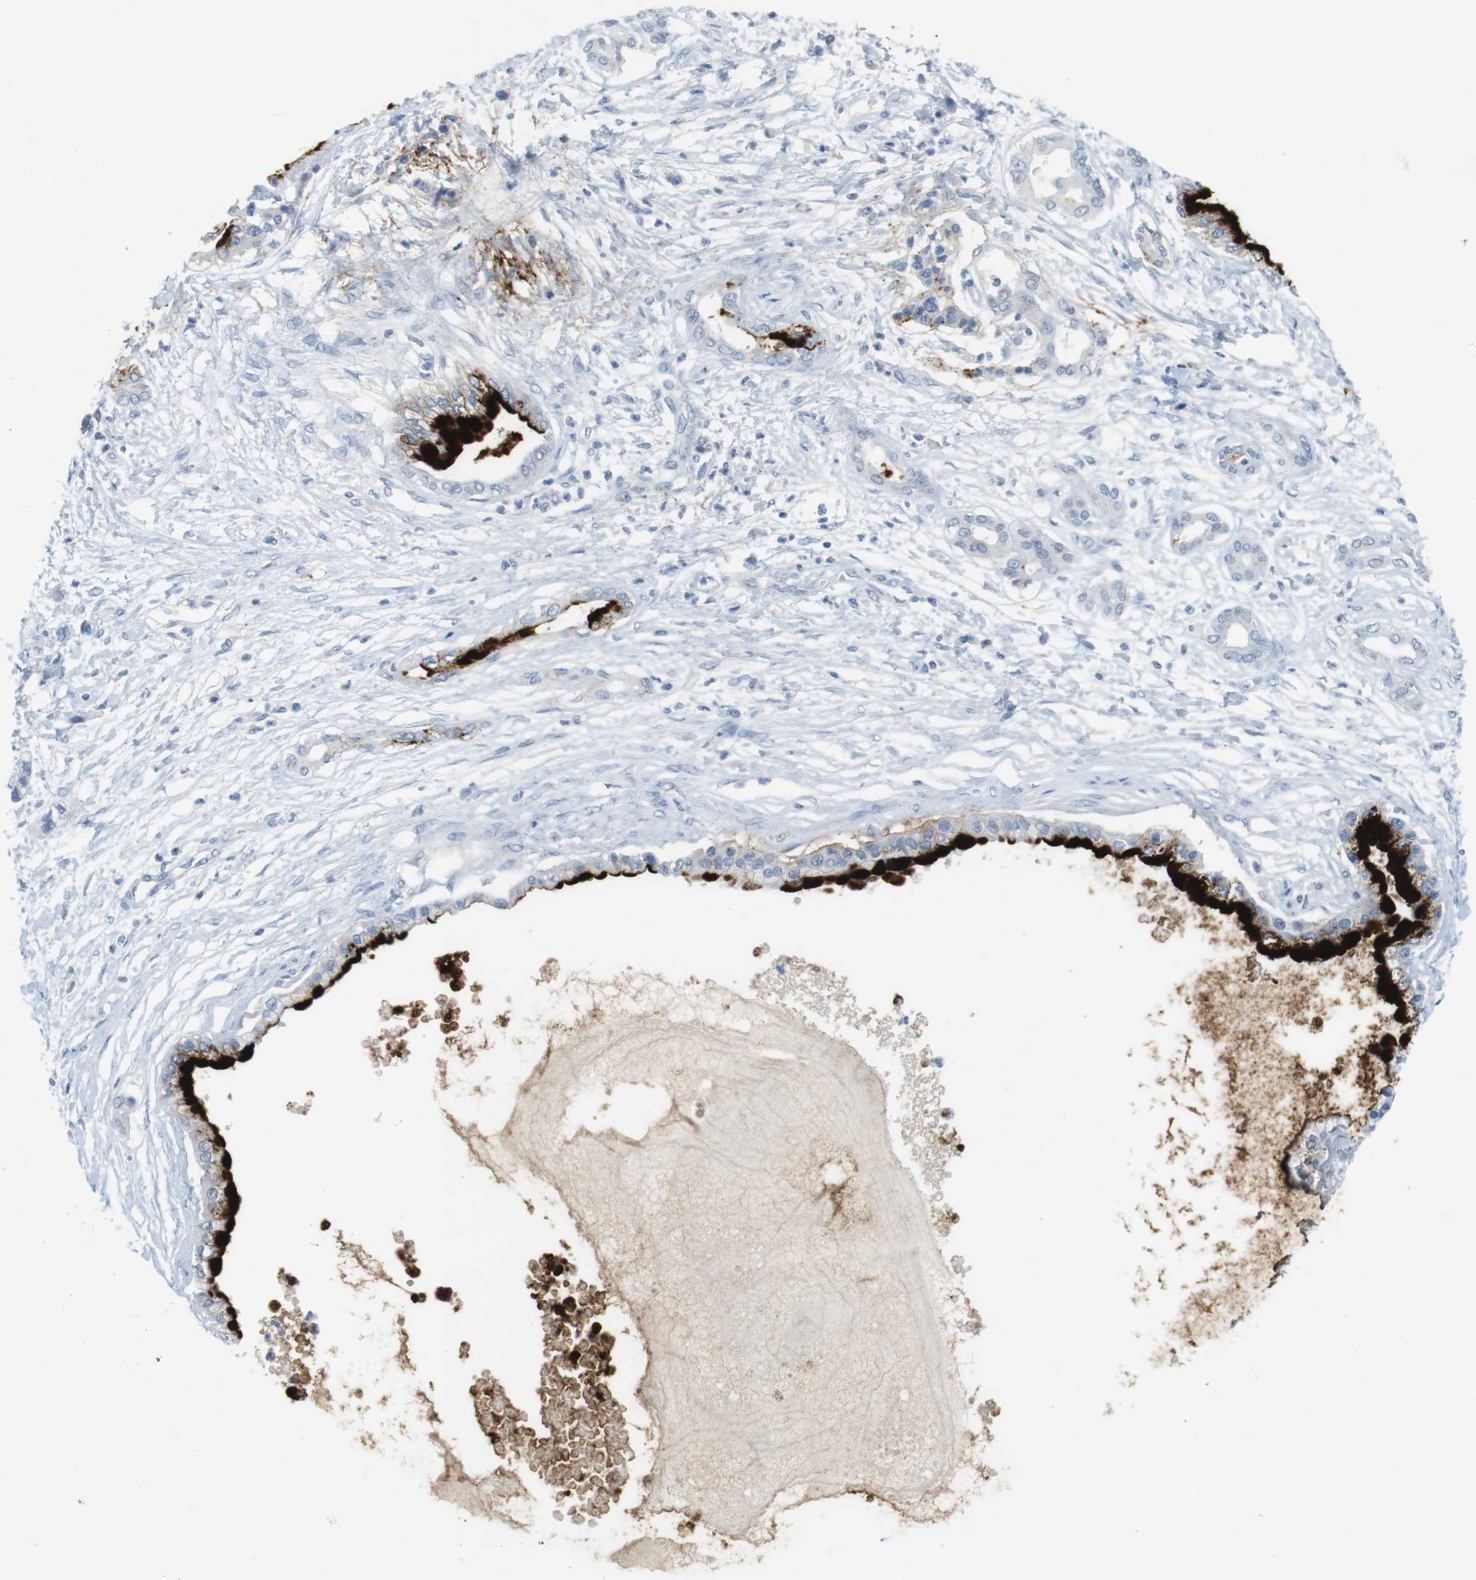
{"staining": {"intensity": "strong", "quantity": ">75%", "location": "cytoplasmic/membranous"}, "tissue": "pancreatic cancer", "cell_type": "Tumor cells", "image_type": "cancer", "snomed": [{"axis": "morphology", "description": "Adenocarcinoma, NOS"}, {"axis": "topography", "description": "Pancreas"}], "caption": "A brown stain shows strong cytoplasmic/membranous positivity of a protein in human pancreatic adenocarcinoma tumor cells.", "gene": "MUC5B", "patient": {"sex": "male", "age": 56}}